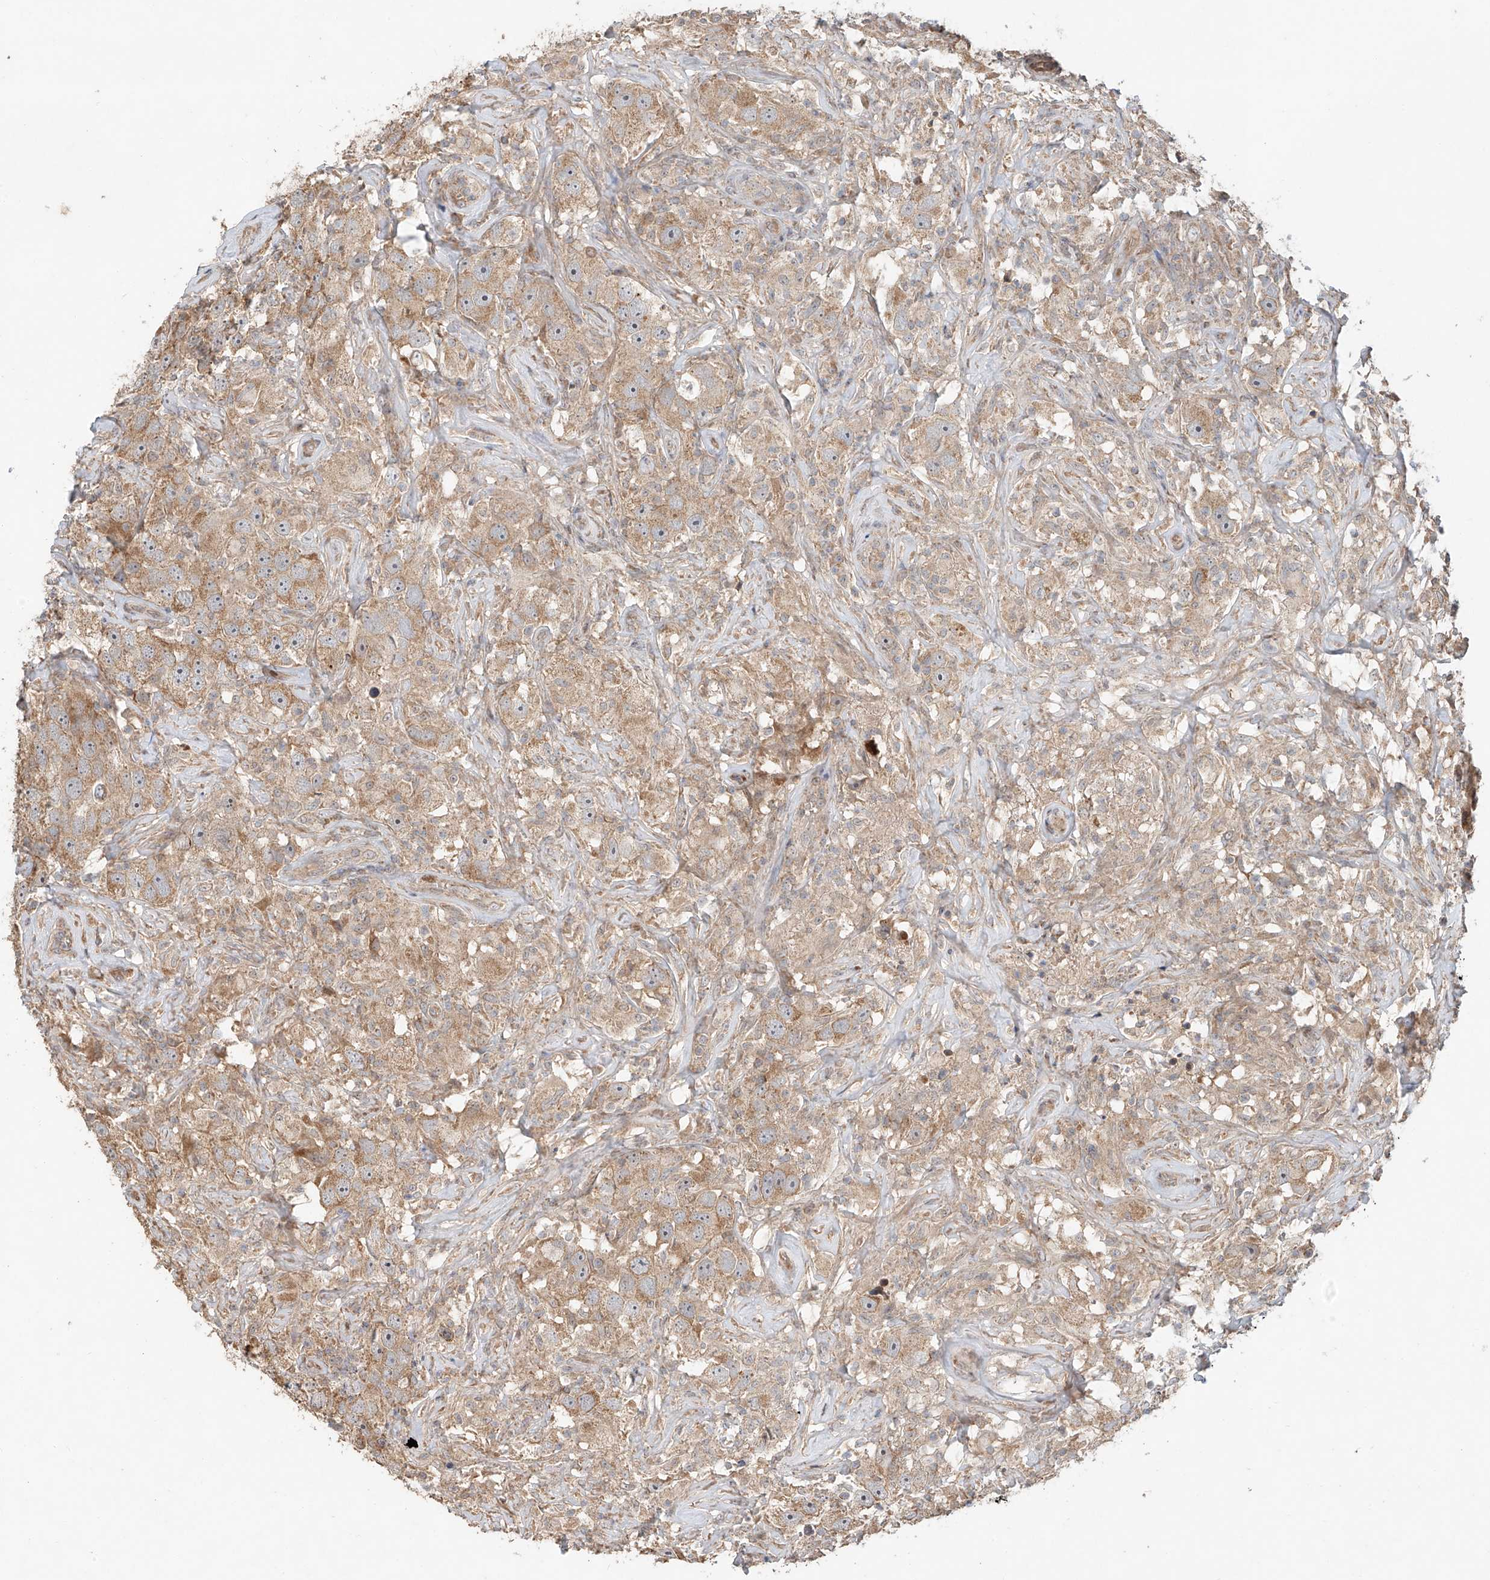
{"staining": {"intensity": "moderate", "quantity": ">75%", "location": "cytoplasmic/membranous"}, "tissue": "testis cancer", "cell_type": "Tumor cells", "image_type": "cancer", "snomed": [{"axis": "morphology", "description": "Seminoma, NOS"}, {"axis": "topography", "description": "Testis"}], "caption": "IHC (DAB) staining of human testis cancer displays moderate cytoplasmic/membranous protein expression in approximately >75% of tumor cells.", "gene": "TMEM61", "patient": {"sex": "male", "age": 49}}